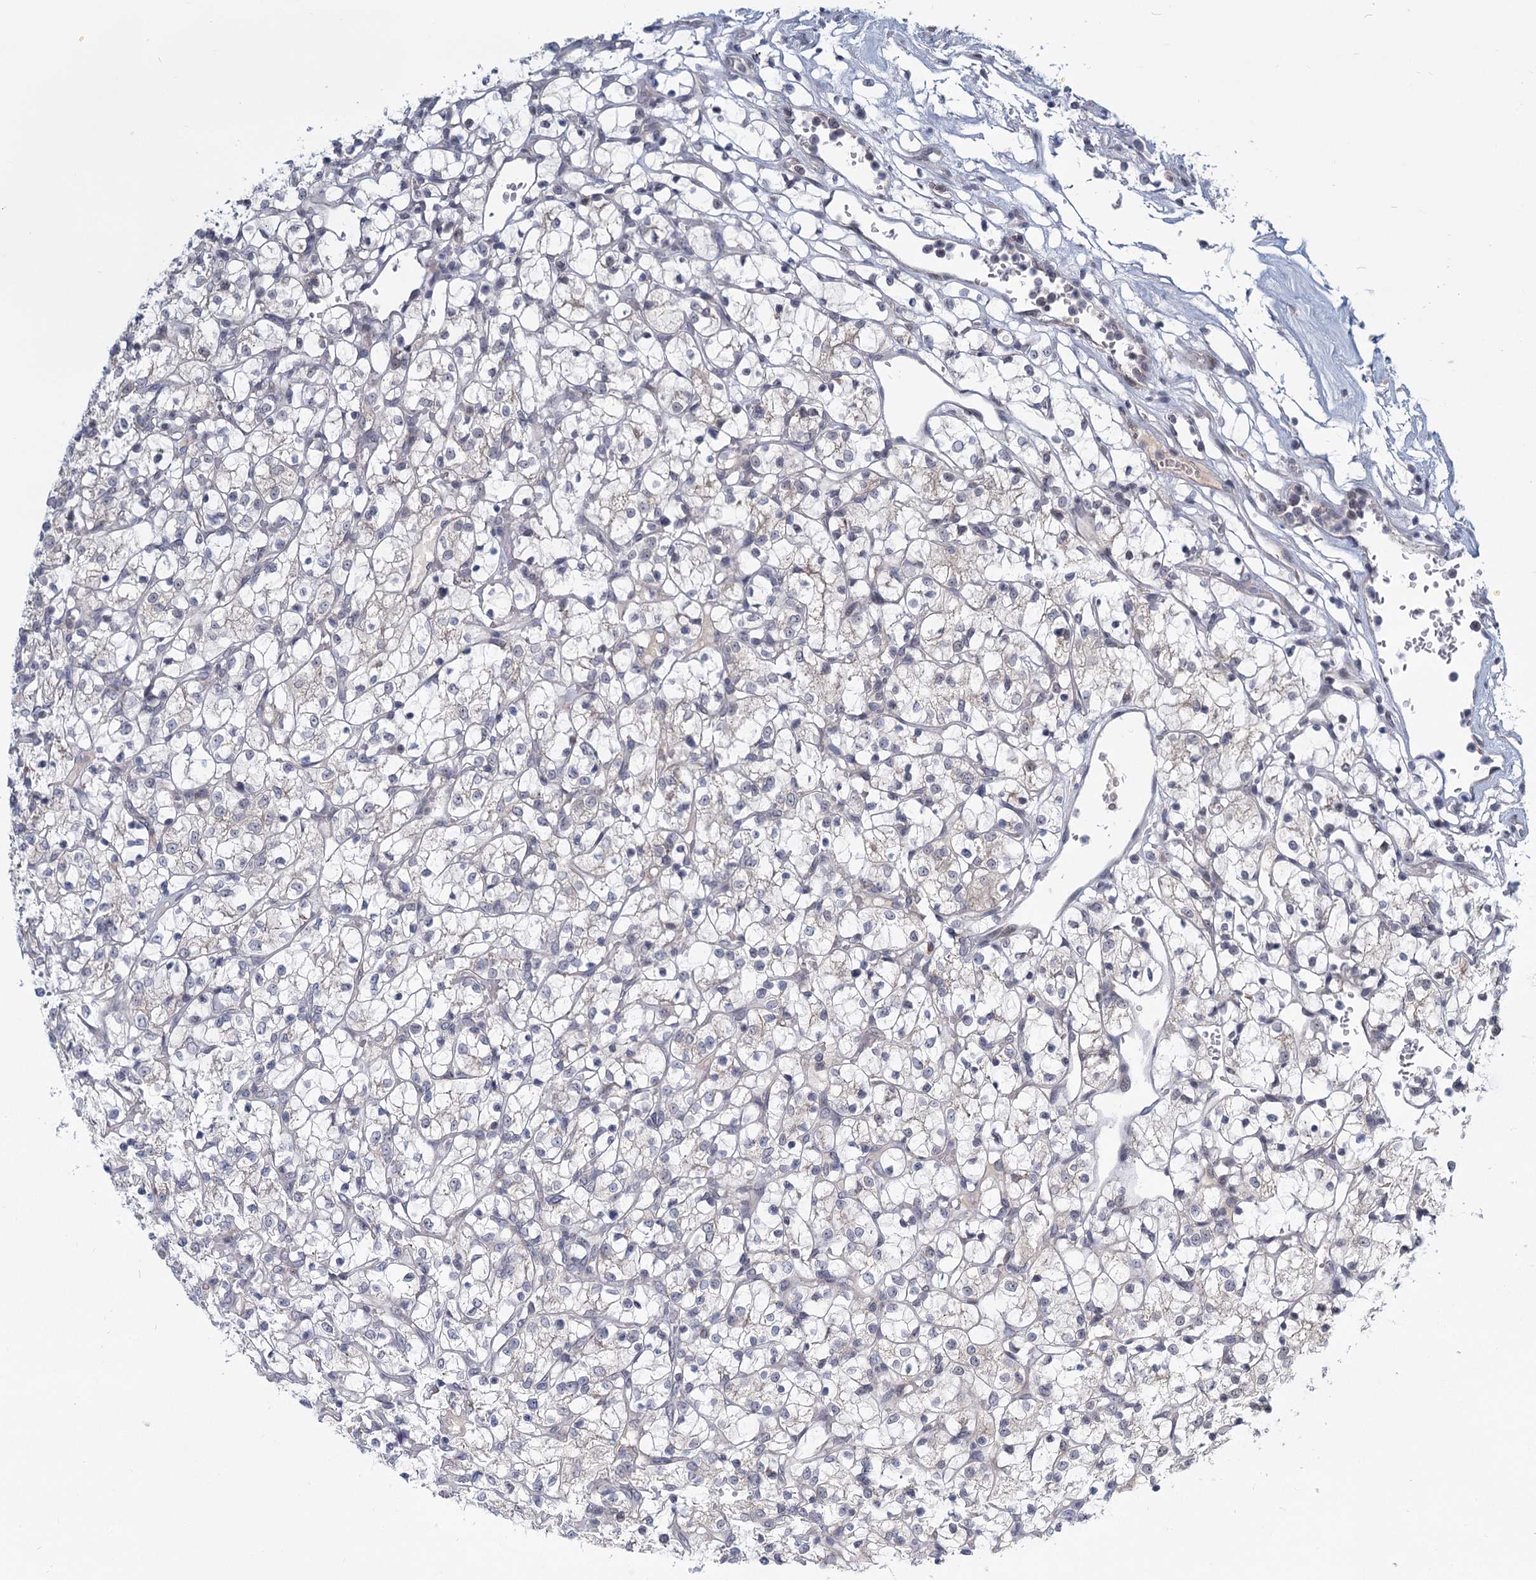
{"staining": {"intensity": "negative", "quantity": "none", "location": "none"}, "tissue": "renal cancer", "cell_type": "Tumor cells", "image_type": "cancer", "snomed": [{"axis": "morphology", "description": "Adenocarcinoma, NOS"}, {"axis": "topography", "description": "Kidney"}], "caption": "There is no significant expression in tumor cells of renal cancer (adenocarcinoma).", "gene": "STAP1", "patient": {"sex": "female", "age": 69}}